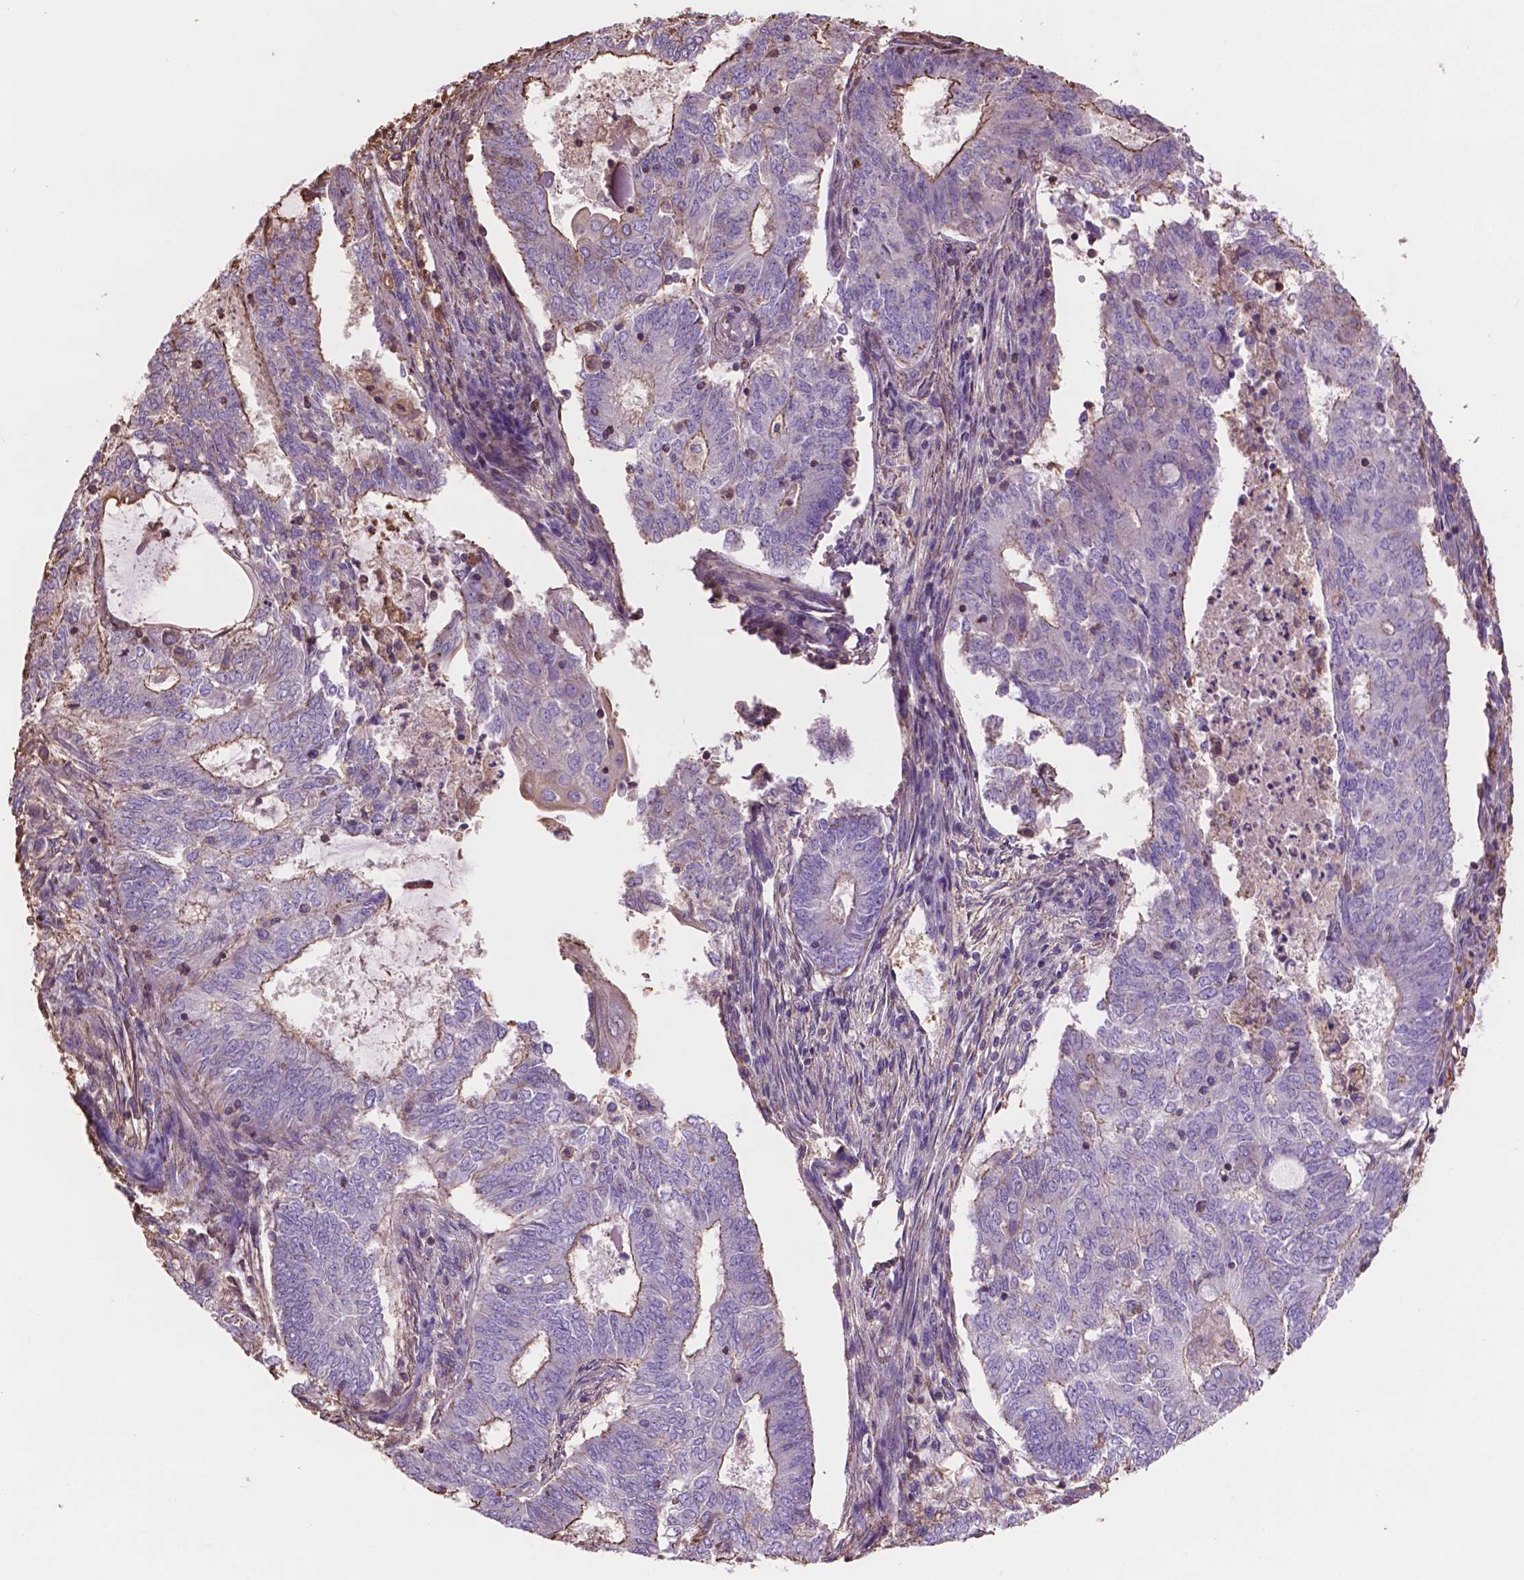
{"staining": {"intensity": "moderate", "quantity": "<25%", "location": "cytoplasmic/membranous"}, "tissue": "endometrial cancer", "cell_type": "Tumor cells", "image_type": "cancer", "snomed": [{"axis": "morphology", "description": "Adenocarcinoma, NOS"}, {"axis": "topography", "description": "Endometrium"}], "caption": "Endometrial cancer stained with DAB immunohistochemistry shows low levels of moderate cytoplasmic/membranous expression in approximately <25% of tumor cells. (Brightfield microscopy of DAB IHC at high magnification).", "gene": "NIPA2", "patient": {"sex": "female", "age": 62}}